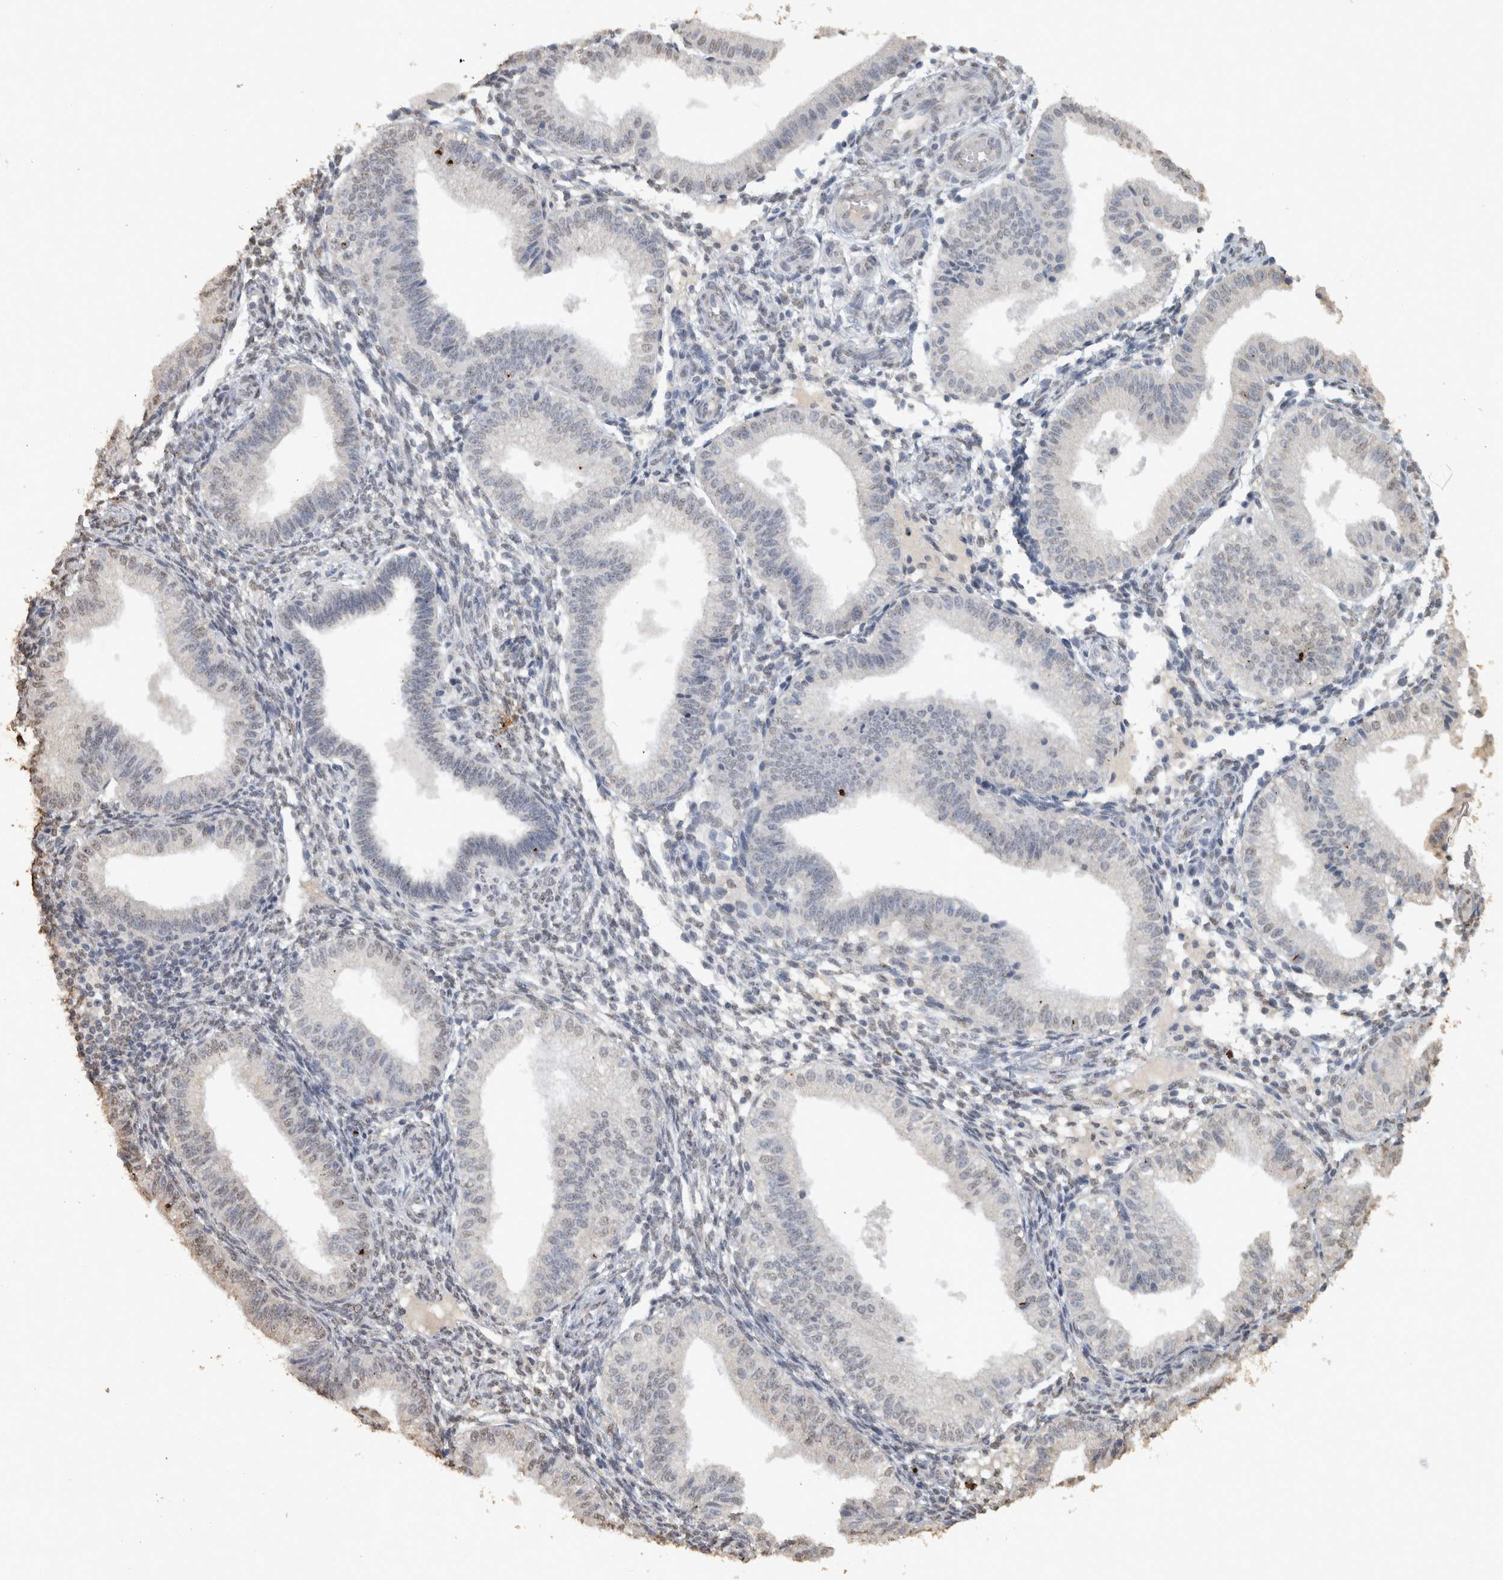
{"staining": {"intensity": "negative", "quantity": "none", "location": "none"}, "tissue": "endometrium", "cell_type": "Cells in endometrial stroma", "image_type": "normal", "snomed": [{"axis": "morphology", "description": "Normal tissue, NOS"}, {"axis": "topography", "description": "Endometrium"}], "caption": "Cells in endometrial stroma are negative for brown protein staining in benign endometrium. (Stains: DAB (3,3'-diaminobenzidine) IHC with hematoxylin counter stain, Microscopy: brightfield microscopy at high magnification).", "gene": "HAND2", "patient": {"sex": "female", "age": 39}}